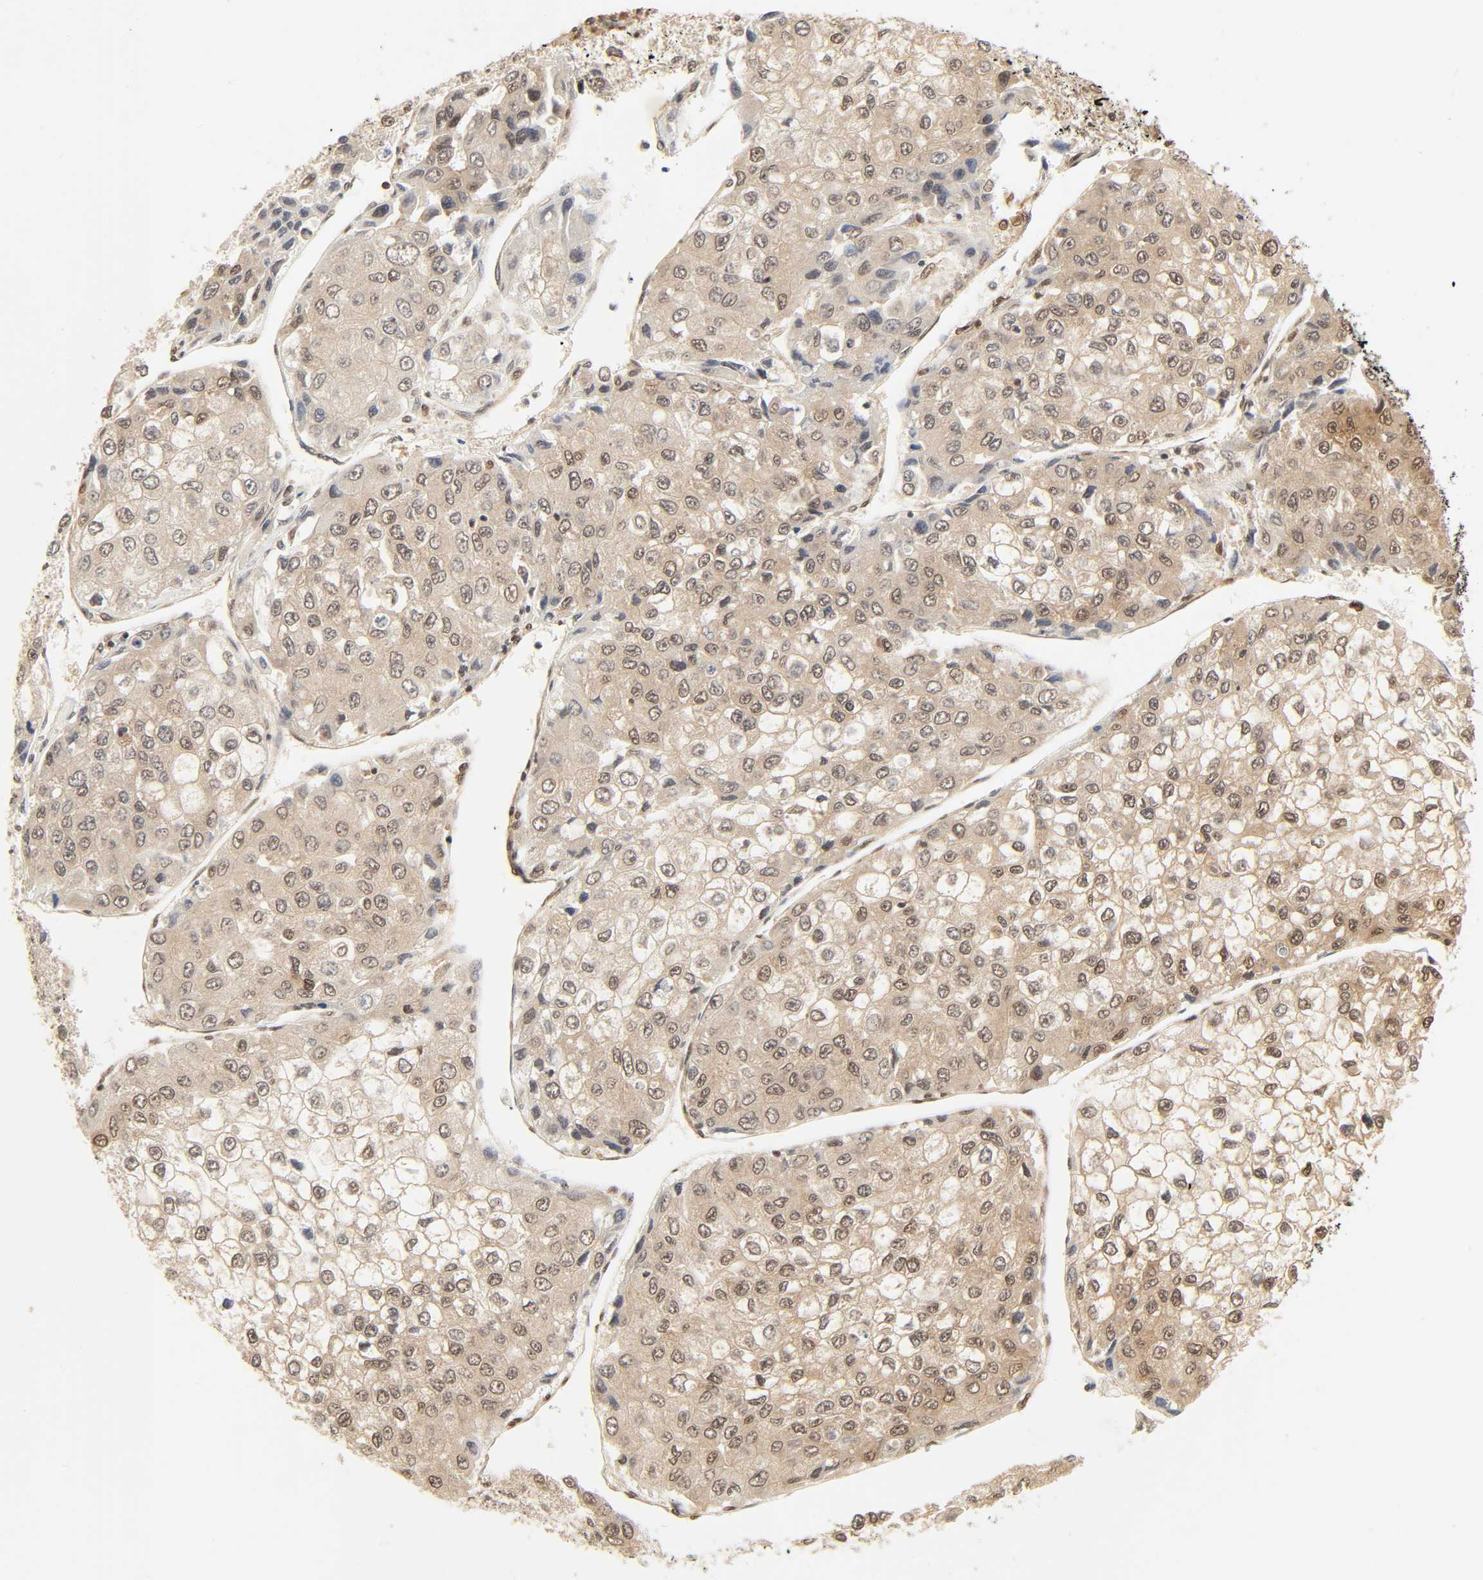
{"staining": {"intensity": "moderate", "quantity": "25%-75%", "location": "cytoplasmic/membranous,nuclear"}, "tissue": "liver cancer", "cell_type": "Tumor cells", "image_type": "cancer", "snomed": [{"axis": "morphology", "description": "Carcinoma, Hepatocellular, NOS"}, {"axis": "topography", "description": "Liver"}], "caption": "Immunohistochemical staining of human liver hepatocellular carcinoma exhibits medium levels of moderate cytoplasmic/membranous and nuclear protein staining in approximately 25%-75% of tumor cells.", "gene": "UBC", "patient": {"sex": "female", "age": 66}}